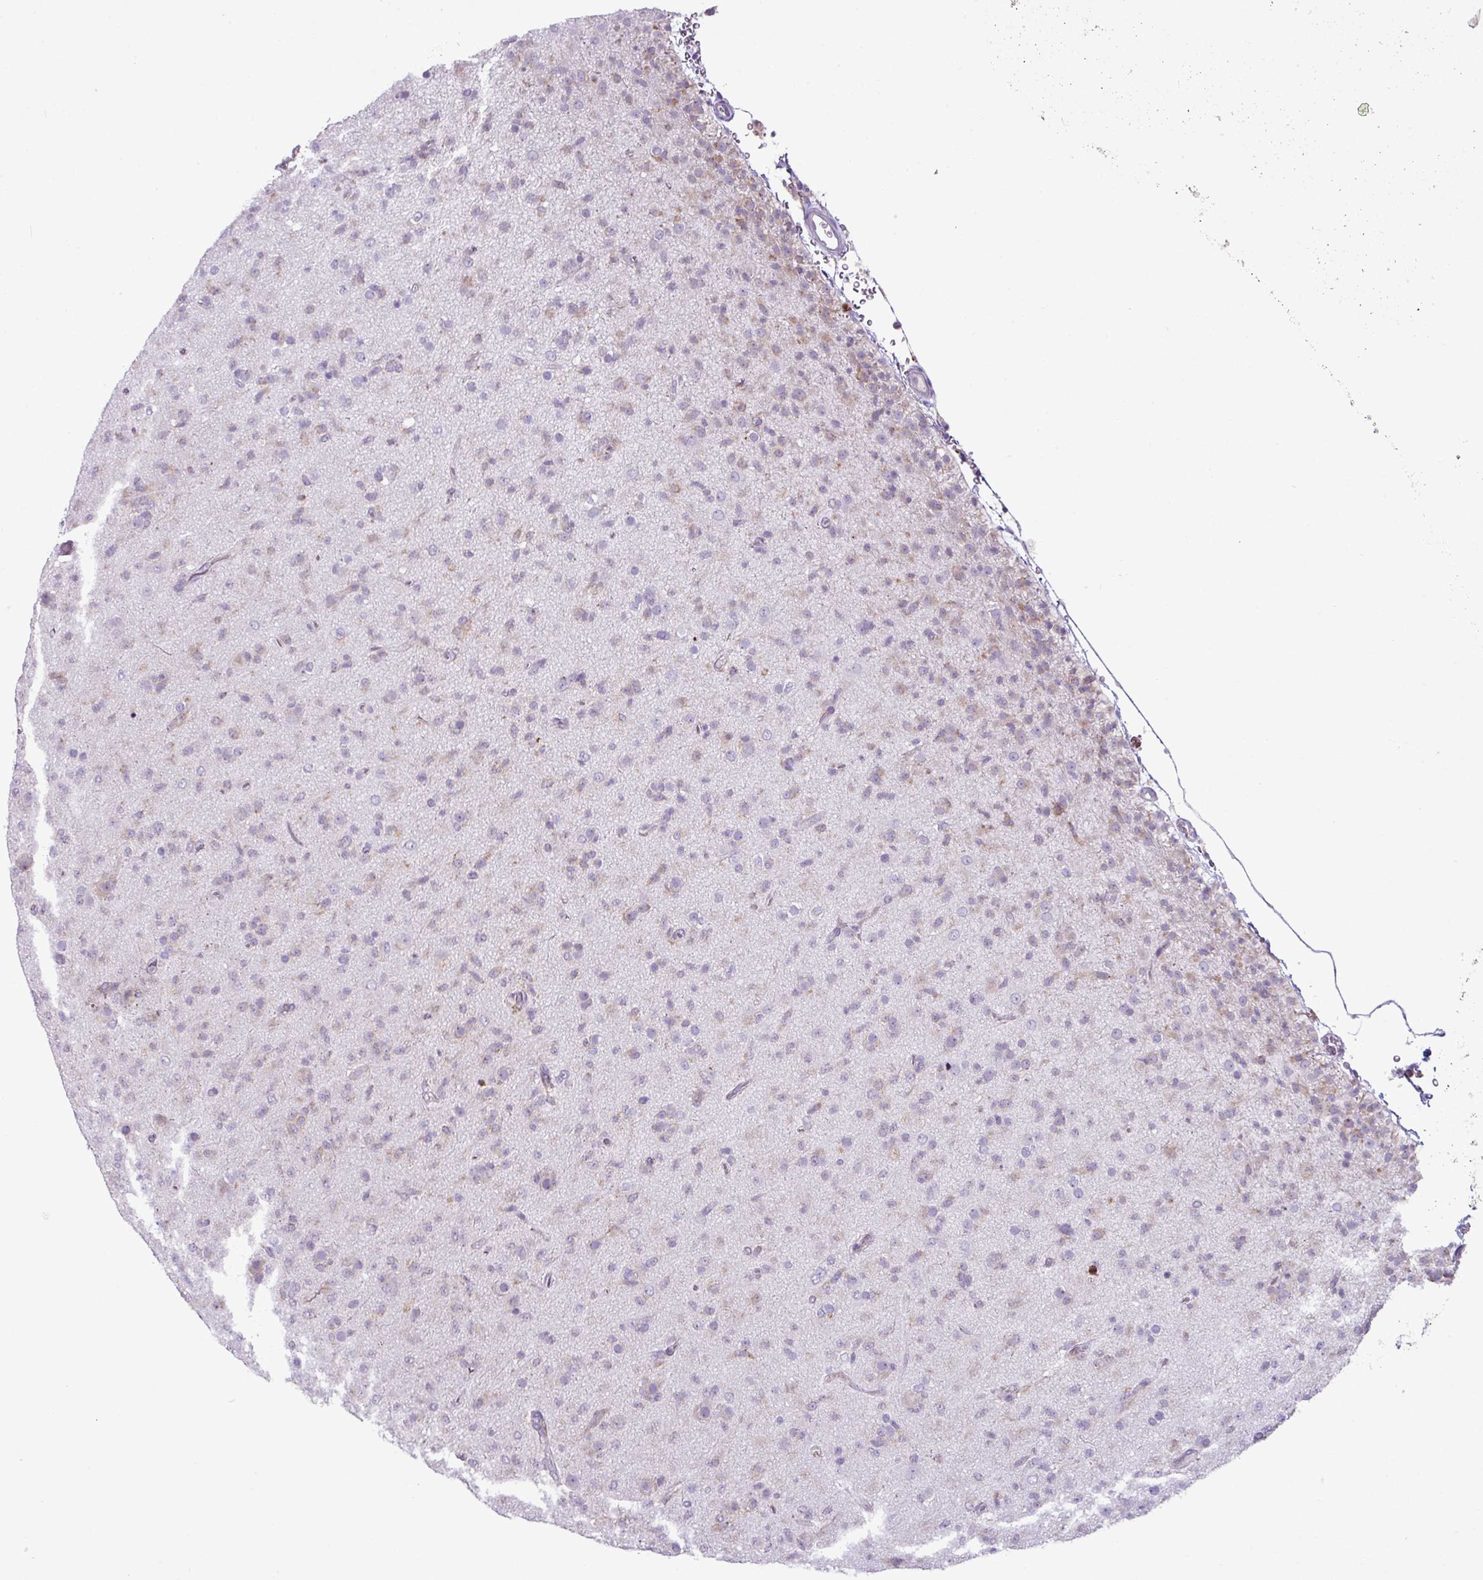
{"staining": {"intensity": "negative", "quantity": "none", "location": "none"}, "tissue": "glioma", "cell_type": "Tumor cells", "image_type": "cancer", "snomed": [{"axis": "morphology", "description": "Glioma, malignant, Low grade"}, {"axis": "topography", "description": "Brain"}], "caption": "A micrograph of malignant low-grade glioma stained for a protein displays no brown staining in tumor cells. The staining is performed using DAB brown chromogen with nuclei counter-stained in using hematoxylin.", "gene": "RGS21", "patient": {"sex": "male", "age": 65}}